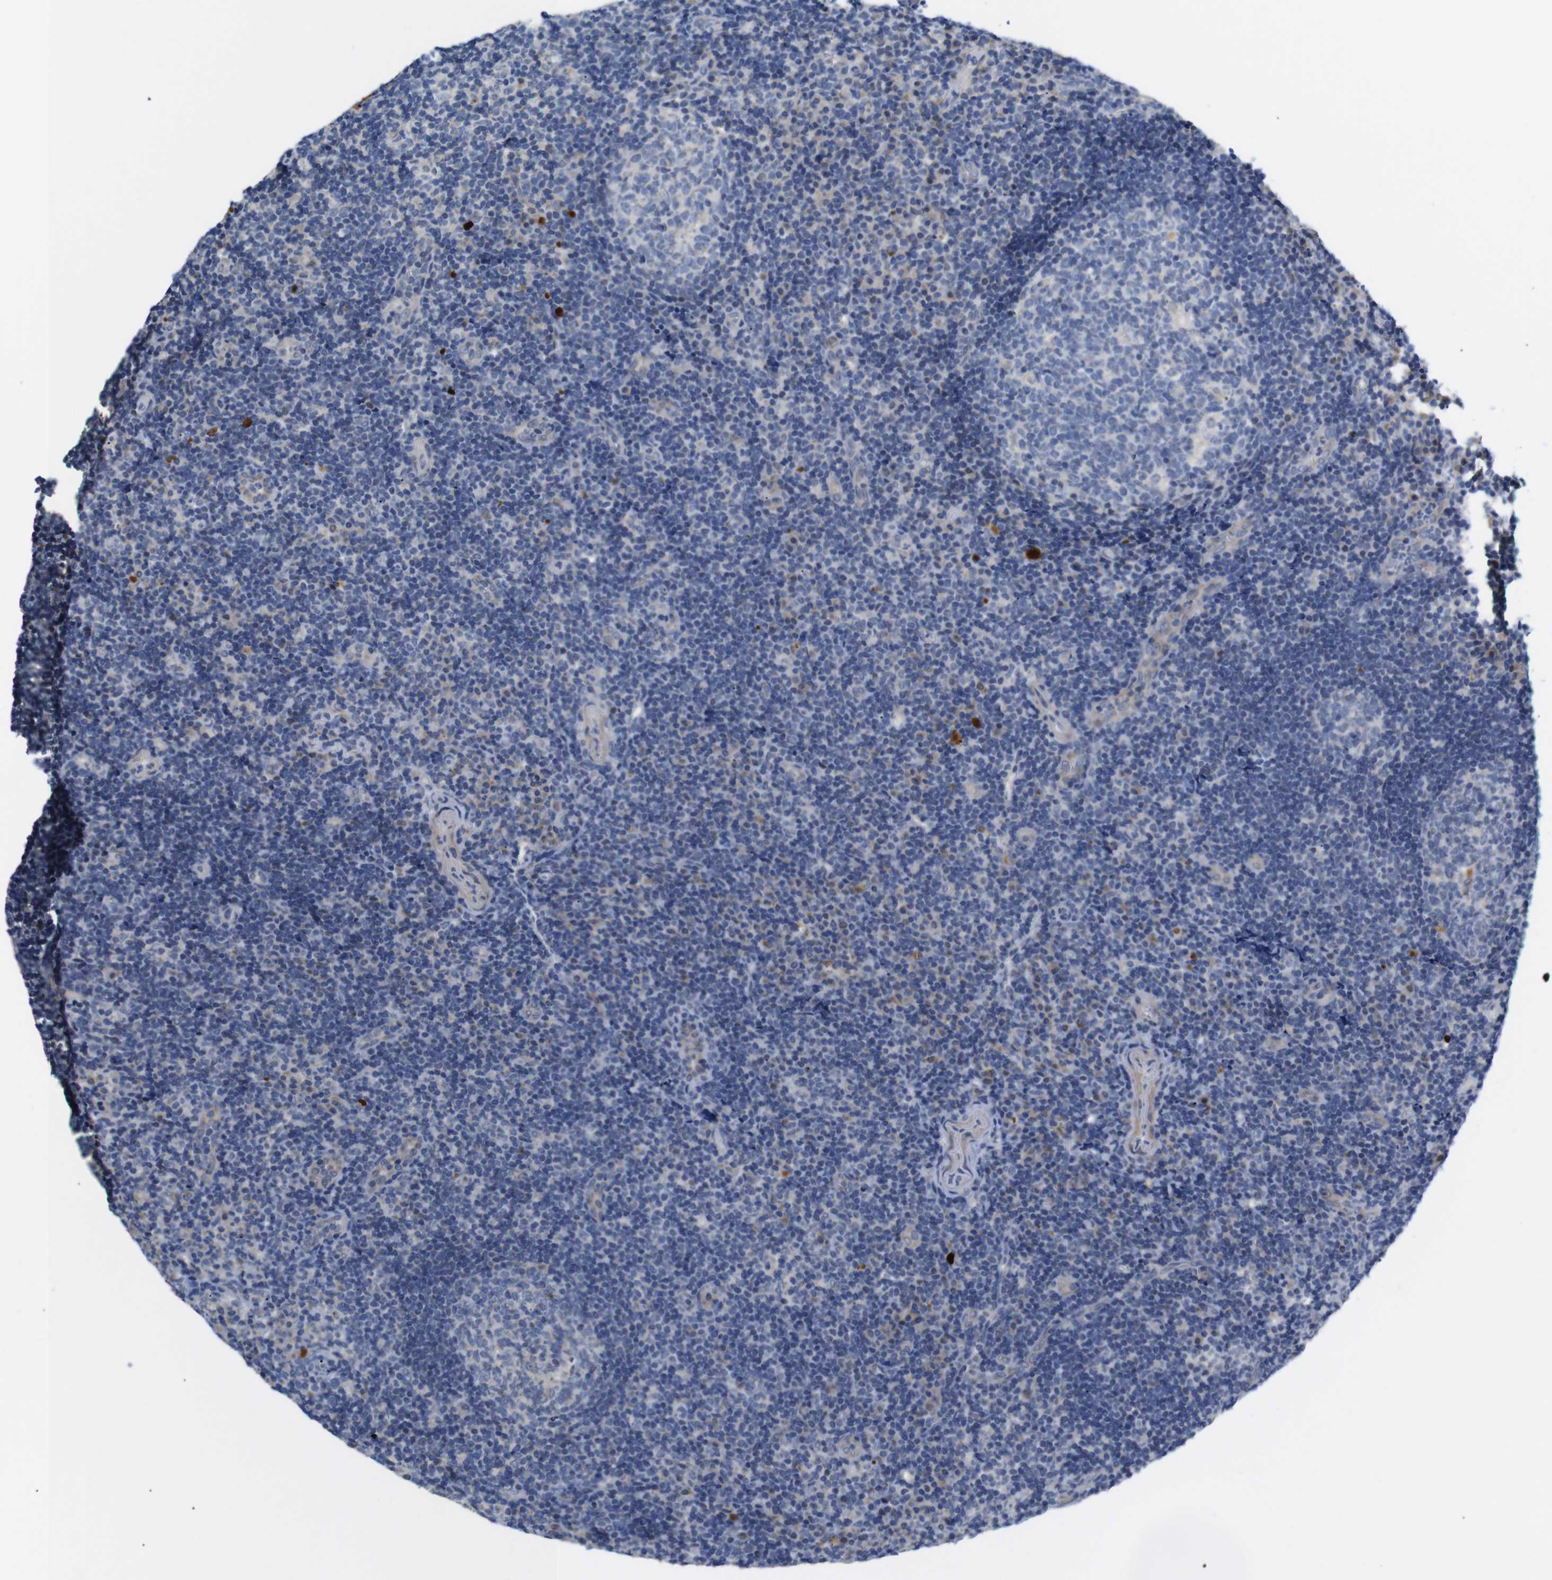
{"staining": {"intensity": "weak", "quantity": "<25%", "location": "cytoplasmic/membranous"}, "tissue": "tonsil", "cell_type": "Germinal center cells", "image_type": "normal", "snomed": [{"axis": "morphology", "description": "Normal tissue, NOS"}, {"axis": "topography", "description": "Tonsil"}], "caption": "Germinal center cells are negative for protein expression in unremarkable human tonsil. (Immunohistochemistry, brightfield microscopy, high magnification).", "gene": "LRRC55", "patient": {"sex": "female", "age": 40}}